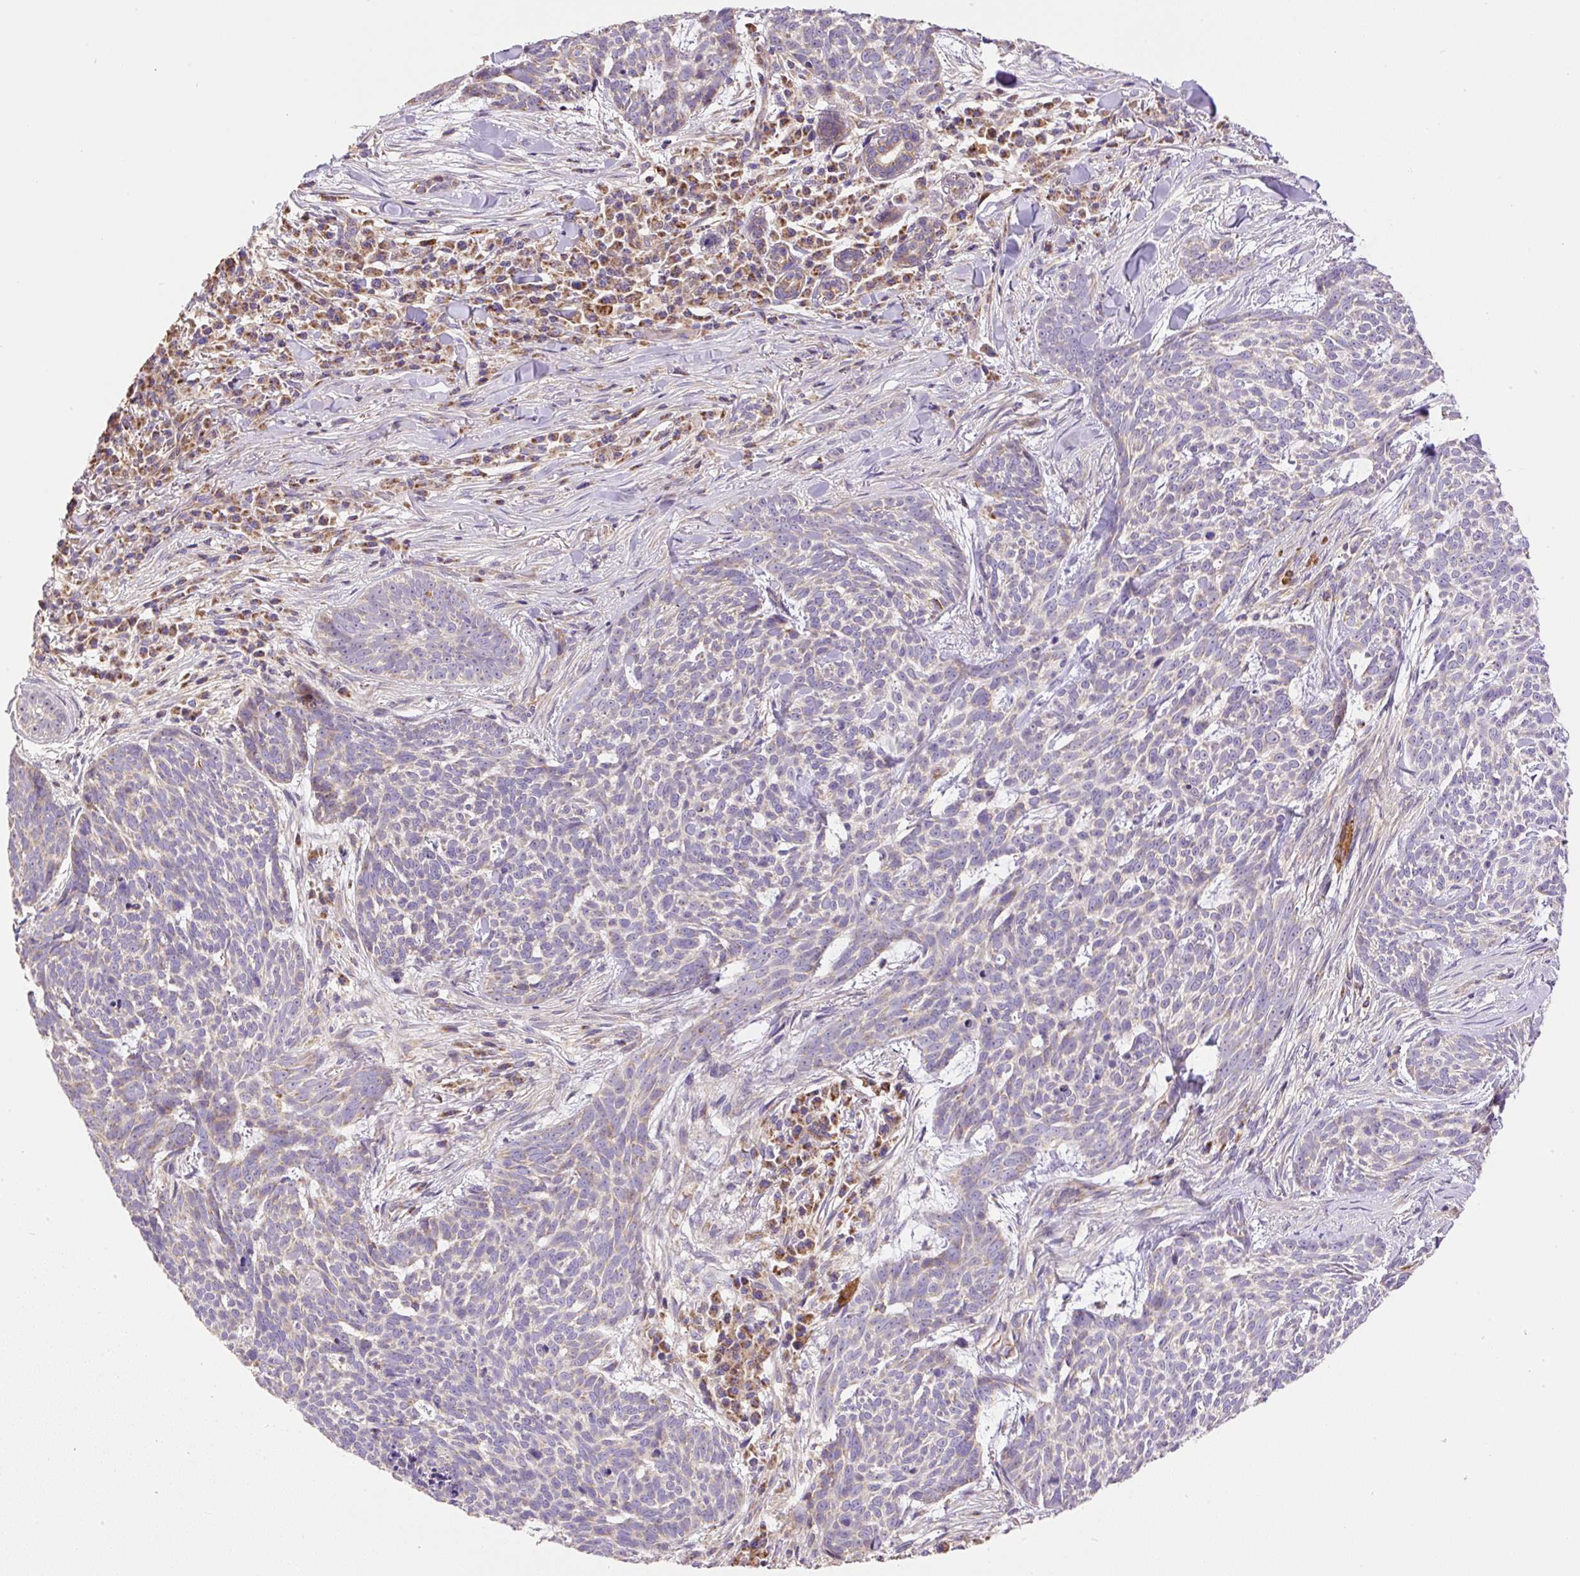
{"staining": {"intensity": "negative", "quantity": "none", "location": "none"}, "tissue": "skin cancer", "cell_type": "Tumor cells", "image_type": "cancer", "snomed": [{"axis": "morphology", "description": "Basal cell carcinoma"}, {"axis": "topography", "description": "Skin"}], "caption": "There is no significant positivity in tumor cells of basal cell carcinoma (skin). The staining is performed using DAB (3,3'-diaminobenzidine) brown chromogen with nuclei counter-stained in using hematoxylin.", "gene": "NDUFAF2", "patient": {"sex": "female", "age": 93}}